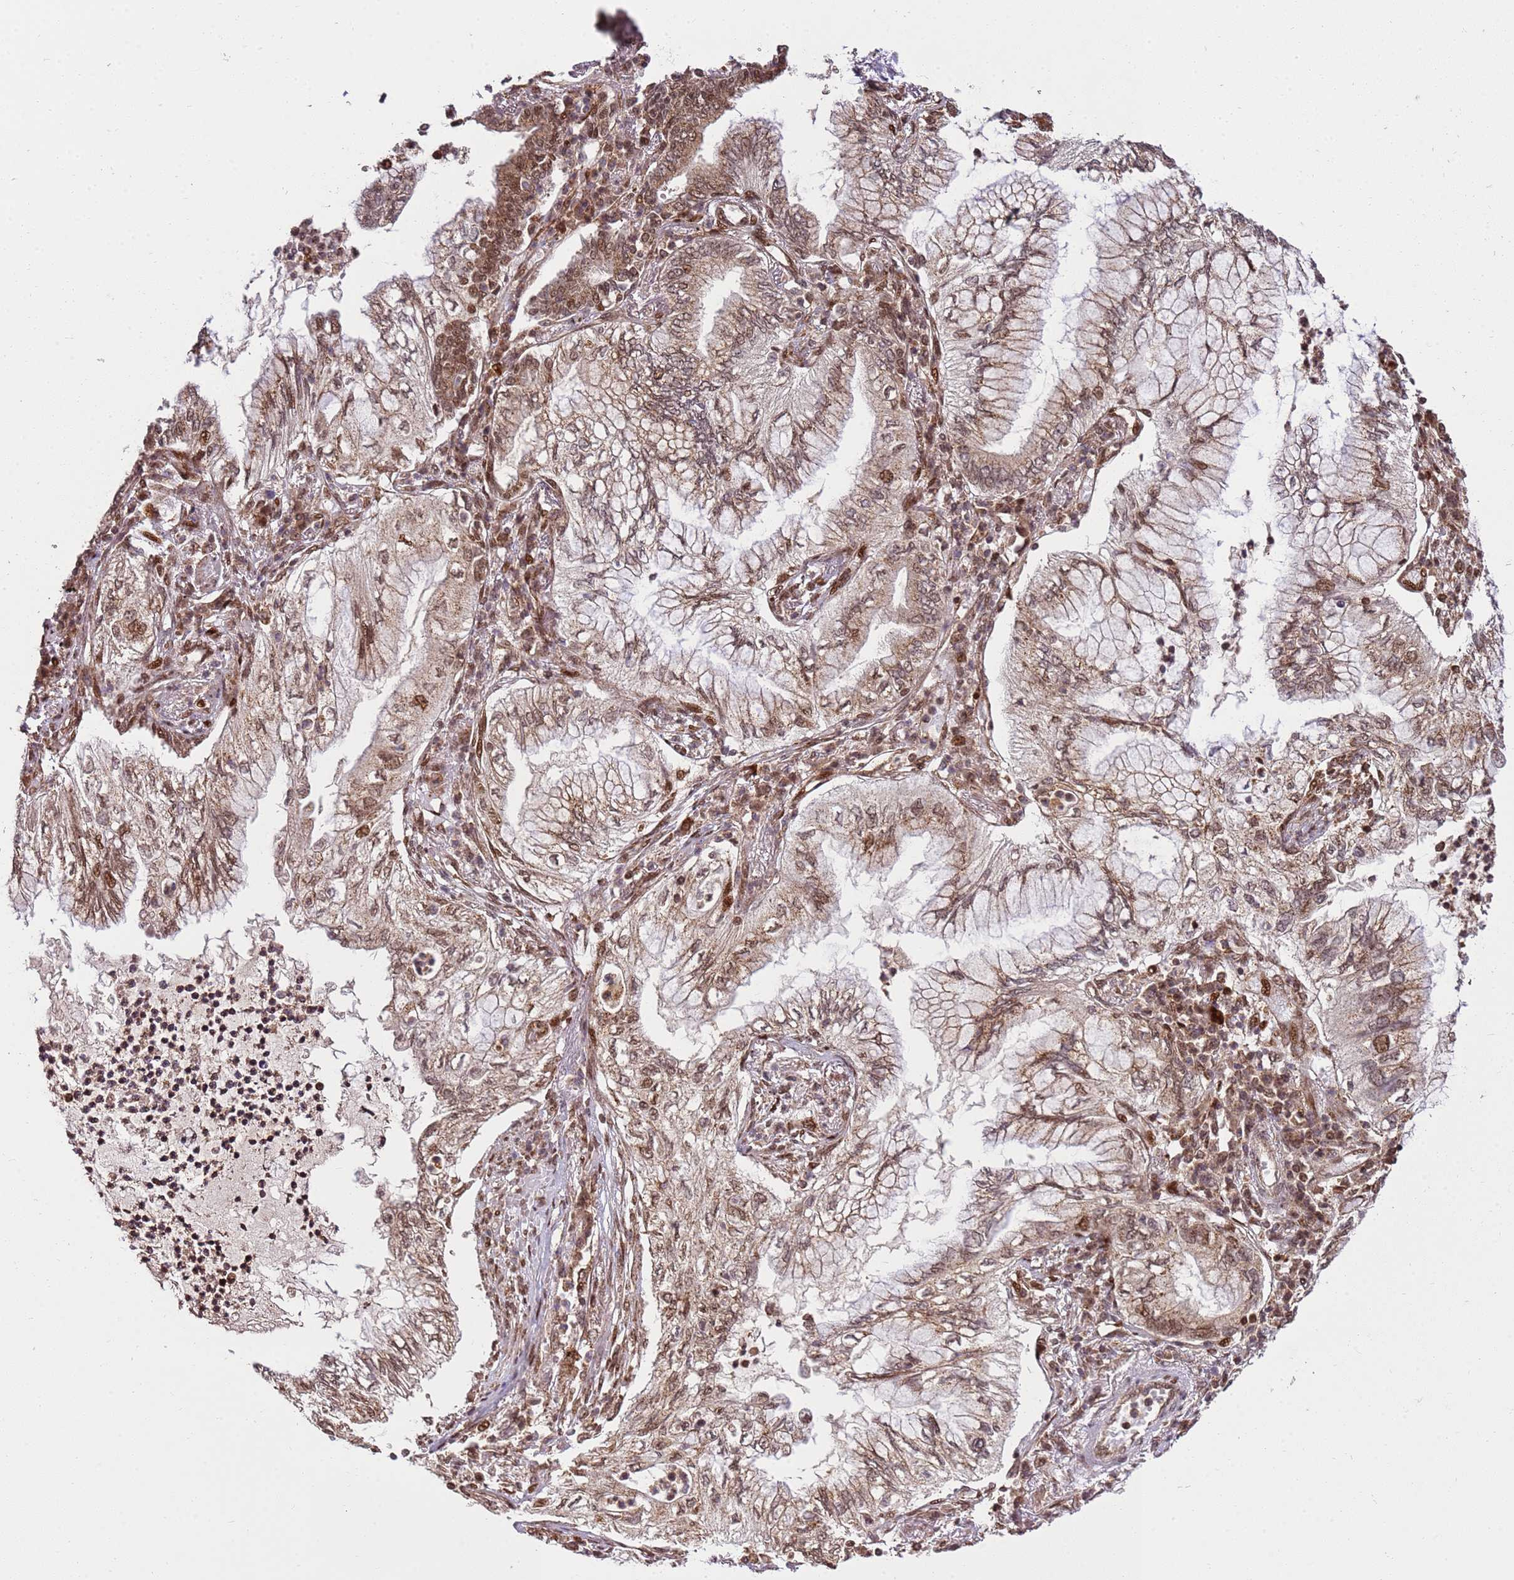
{"staining": {"intensity": "moderate", "quantity": ">75%", "location": "nuclear"}, "tissue": "lung cancer", "cell_type": "Tumor cells", "image_type": "cancer", "snomed": [{"axis": "morphology", "description": "Adenocarcinoma, NOS"}, {"axis": "topography", "description": "Lung"}], "caption": "DAB immunohistochemical staining of human lung cancer displays moderate nuclear protein expression in approximately >75% of tumor cells. (DAB IHC with brightfield microscopy, high magnification).", "gene": "PEX14", "patient": {"sex": "female", "age": 70}}